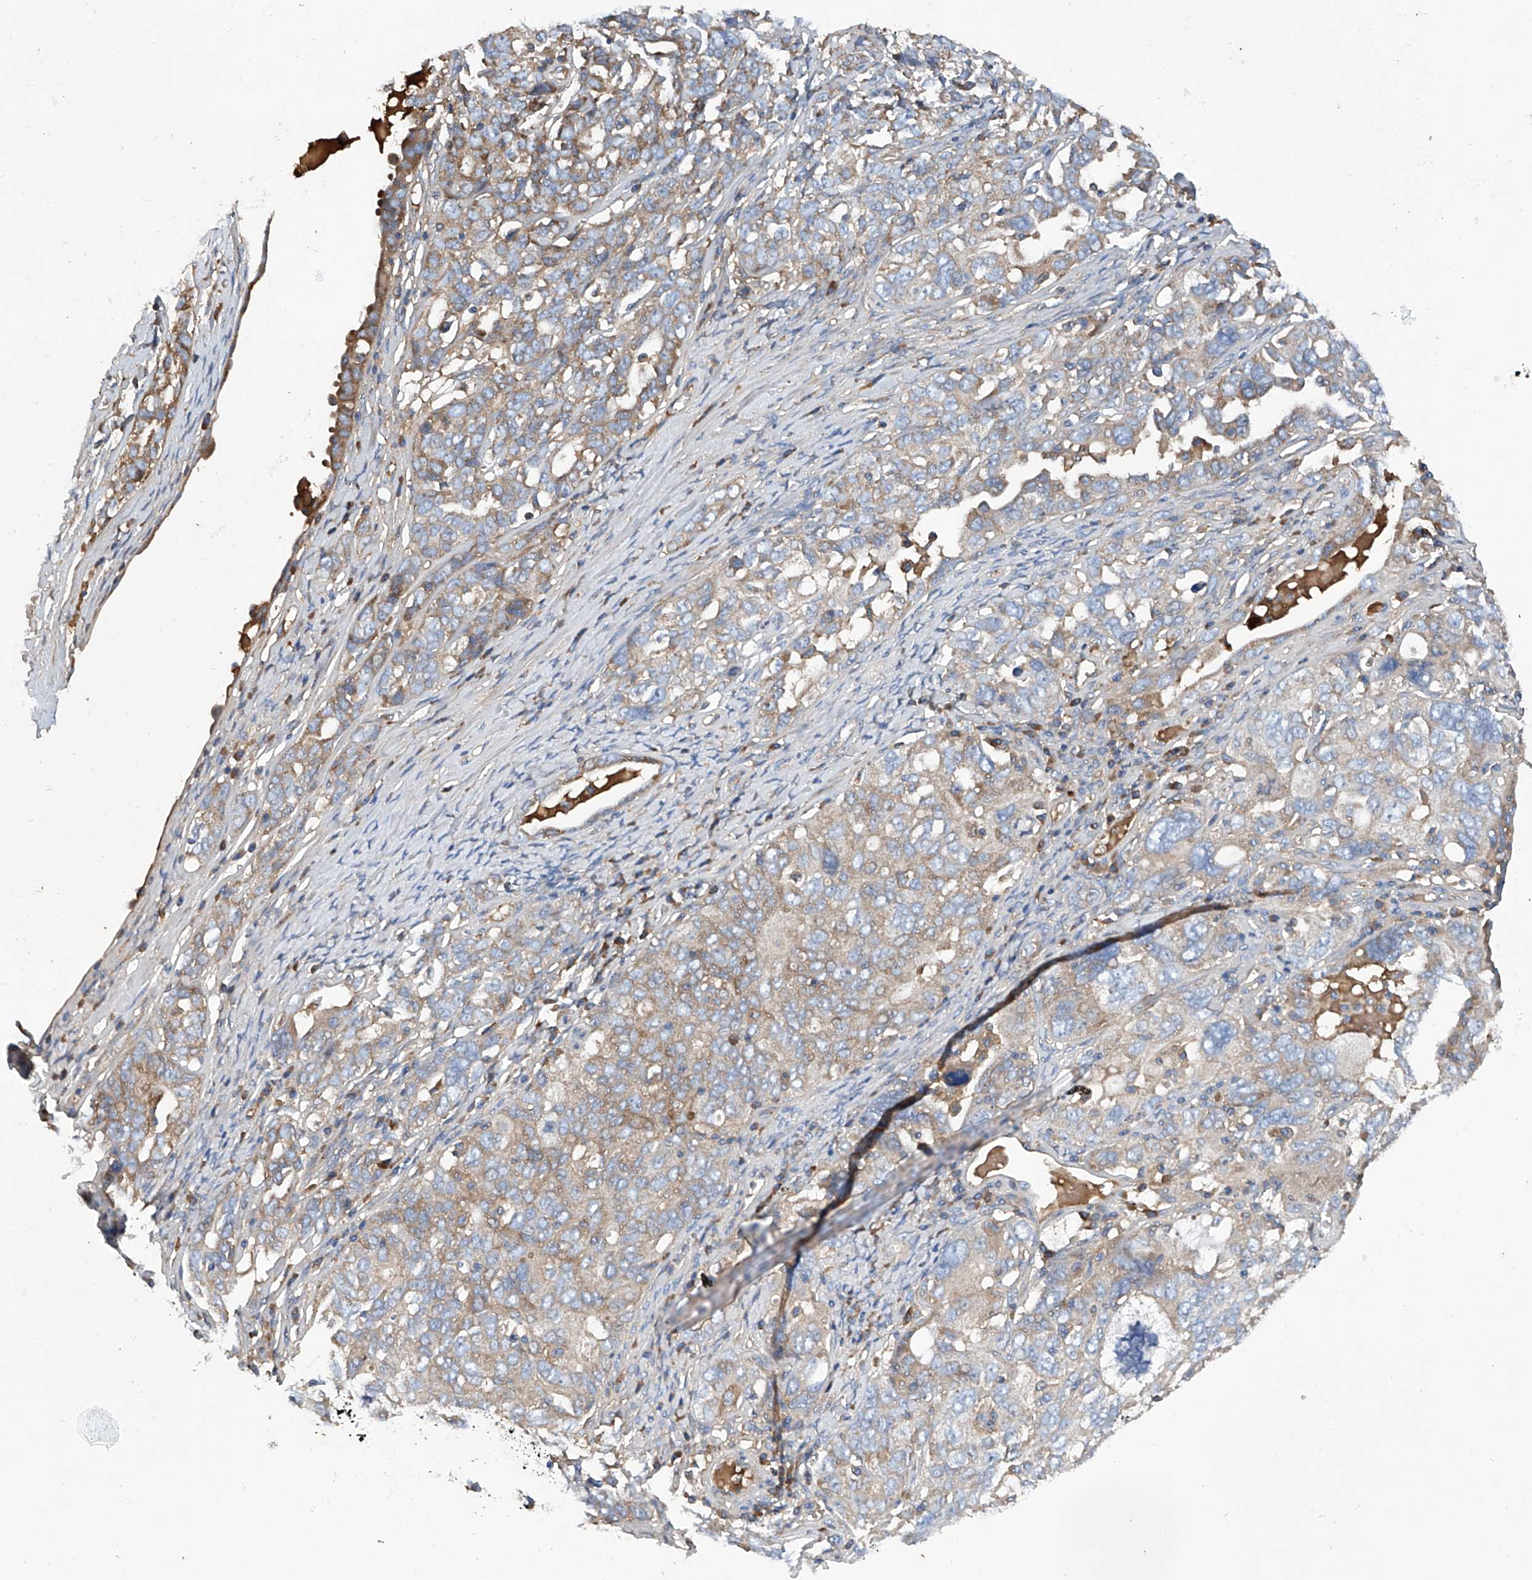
{"staining": {"intensity": "moderate", "quantity": "<25%", "location": "cytoplasmic/membranous"}, "tissue": "ovarian cancer", "cell_type": "Tumor cells", "image_type": "cancer", "snomed": [{"axis": "morphology", "description": "Carcinoma, endometroid"}, {"axis": "topography", "description": "Ovary"}], "caption": "Ovarian cancer stained for a protein (brown) exhibits moderate cytoplasmic/membranous positive staining in approximately <25% of tumor cells.", "gene": "ASCC3", "patient": {"sex": "female", "age": 62}}